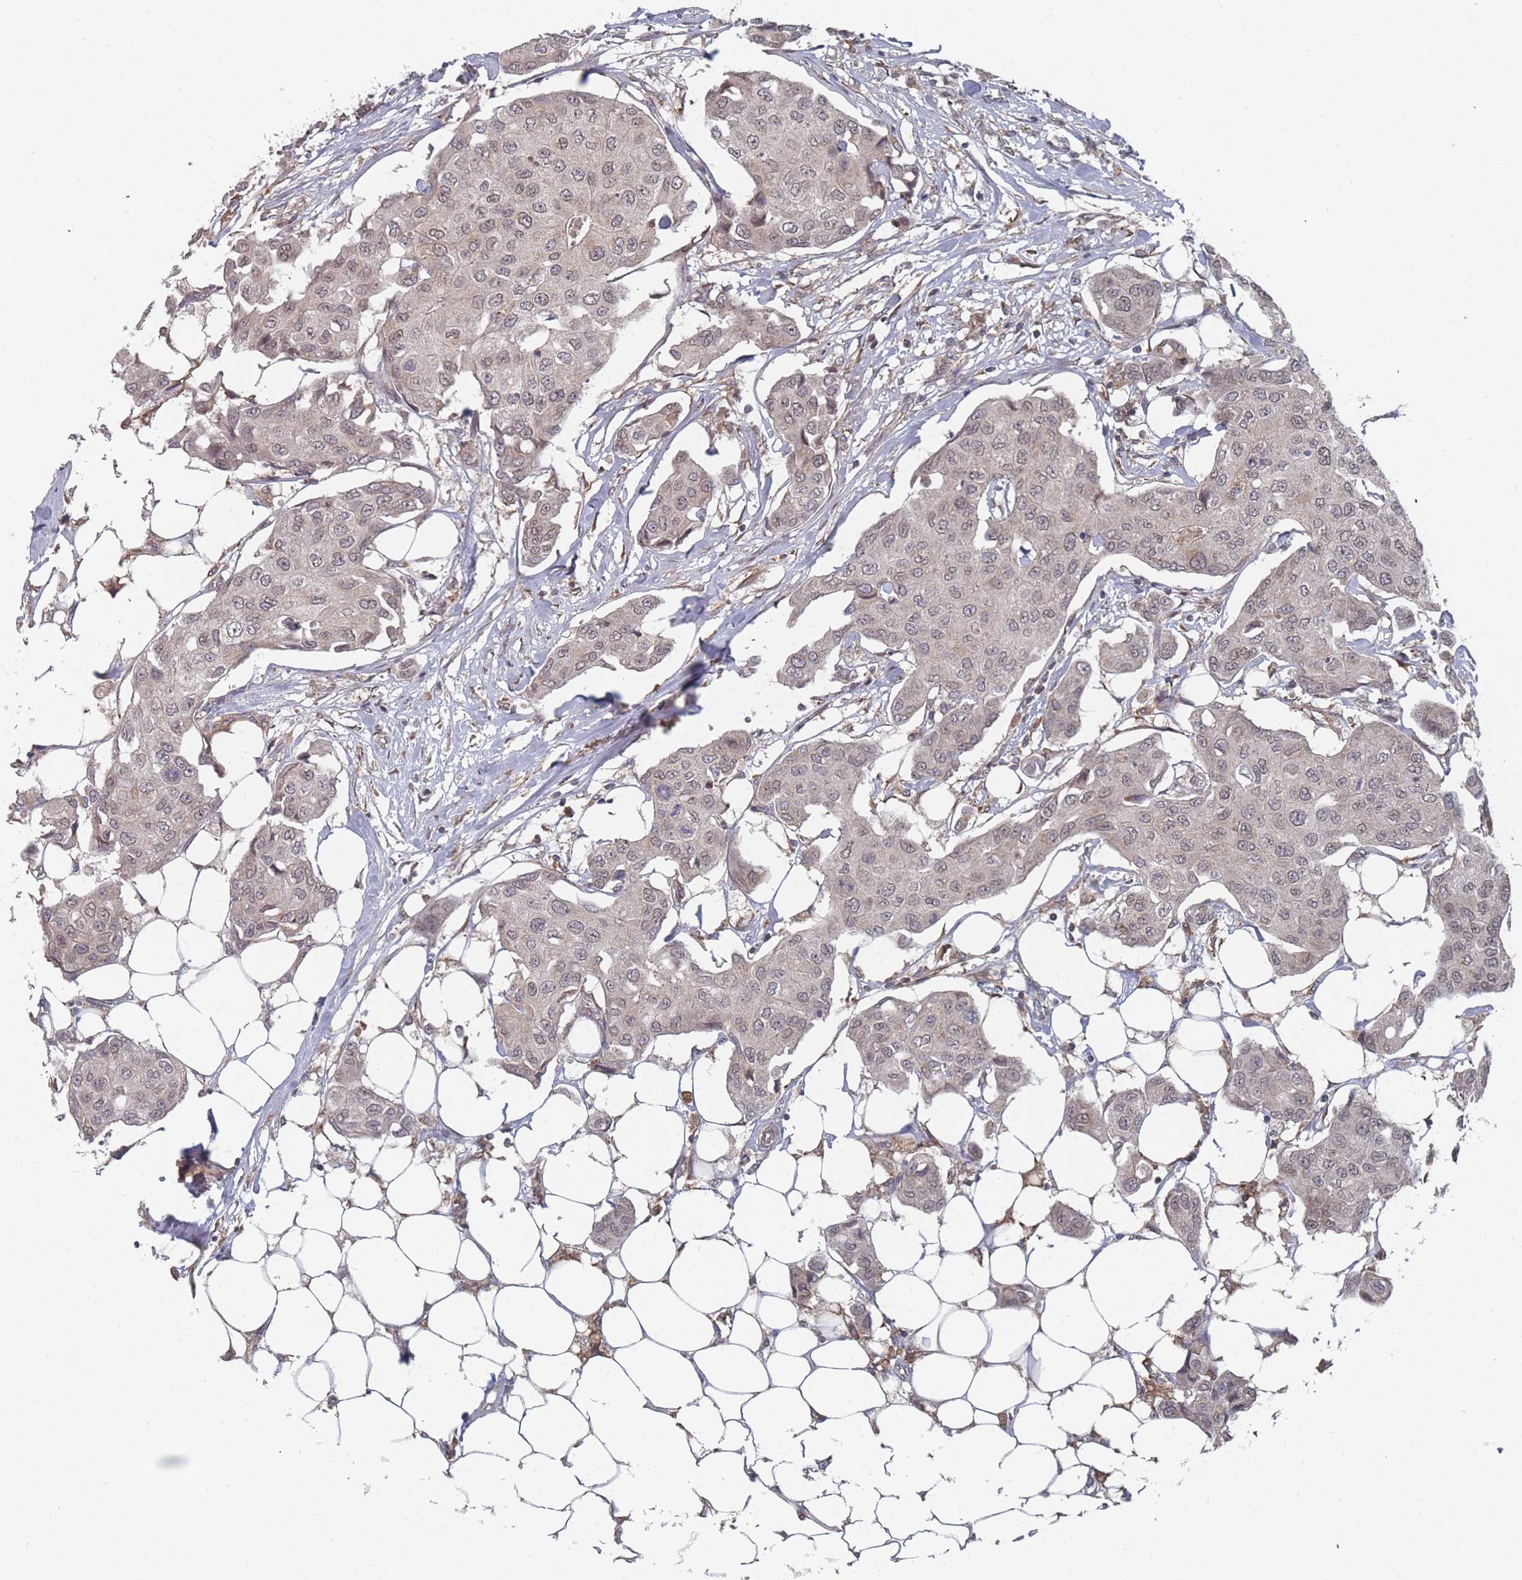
{"staining": {"intensity": "weak", "quantity": "25%-75%", "location": "cytoplasmic/membranous,nuclear"}, "tissue": "breast cancer", "cell_type": "Tumor cells", "image_type": "cancer", "snomed": [{"axis": "morphology", "description": "Duct carcinoma"}, {"axis": "topography", "description": "Breast"}, {"axis": "topography", "description": "Lymph node"}], "caption": "A histopathology image of human breast cancer (intraductal carcinoma) stained for a protein reveals weak cytoplasmic/membranous and nuclear brown staining in tumor cells. The protein of interest is stained brown, and the nuclei are stained in blue (DAB IHC with brightfield microscopy, high magnification).", "gene": "TBC1D25", "patient": {"sex": "female", "age": 80}}